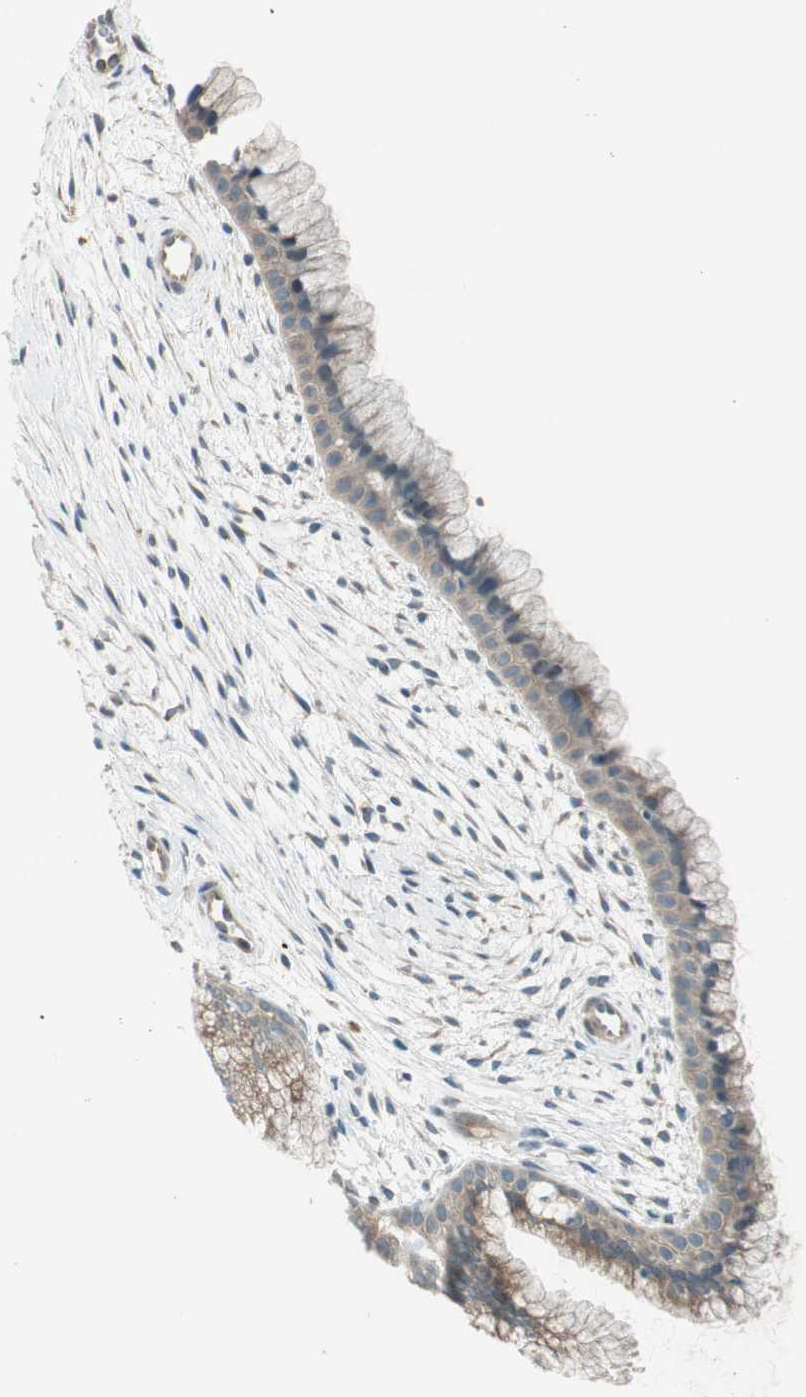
{"staining": {"intensity": "weak", "quantity": ">75%", "location": "cytoplasmic/membranous"}, "tissue": "cervix", "cell_type": "Glandular cells", "image_type": "normal", "snomed": [{"axis": "morphology", "description": "Normal tissue, NOS"}, {"axis": "topography", "description": "Cervix"}], "caption": "This photomicrograph displays benign cervix stained with immunohistochemistry to label a protein in brown. The cytoplasmic/membranous of glandular cells show weak positivity for the protein. Nuclei are counter-stained blue.", "gene": "CGRRF1", "patient": {"sex": "female", "age": 39}}